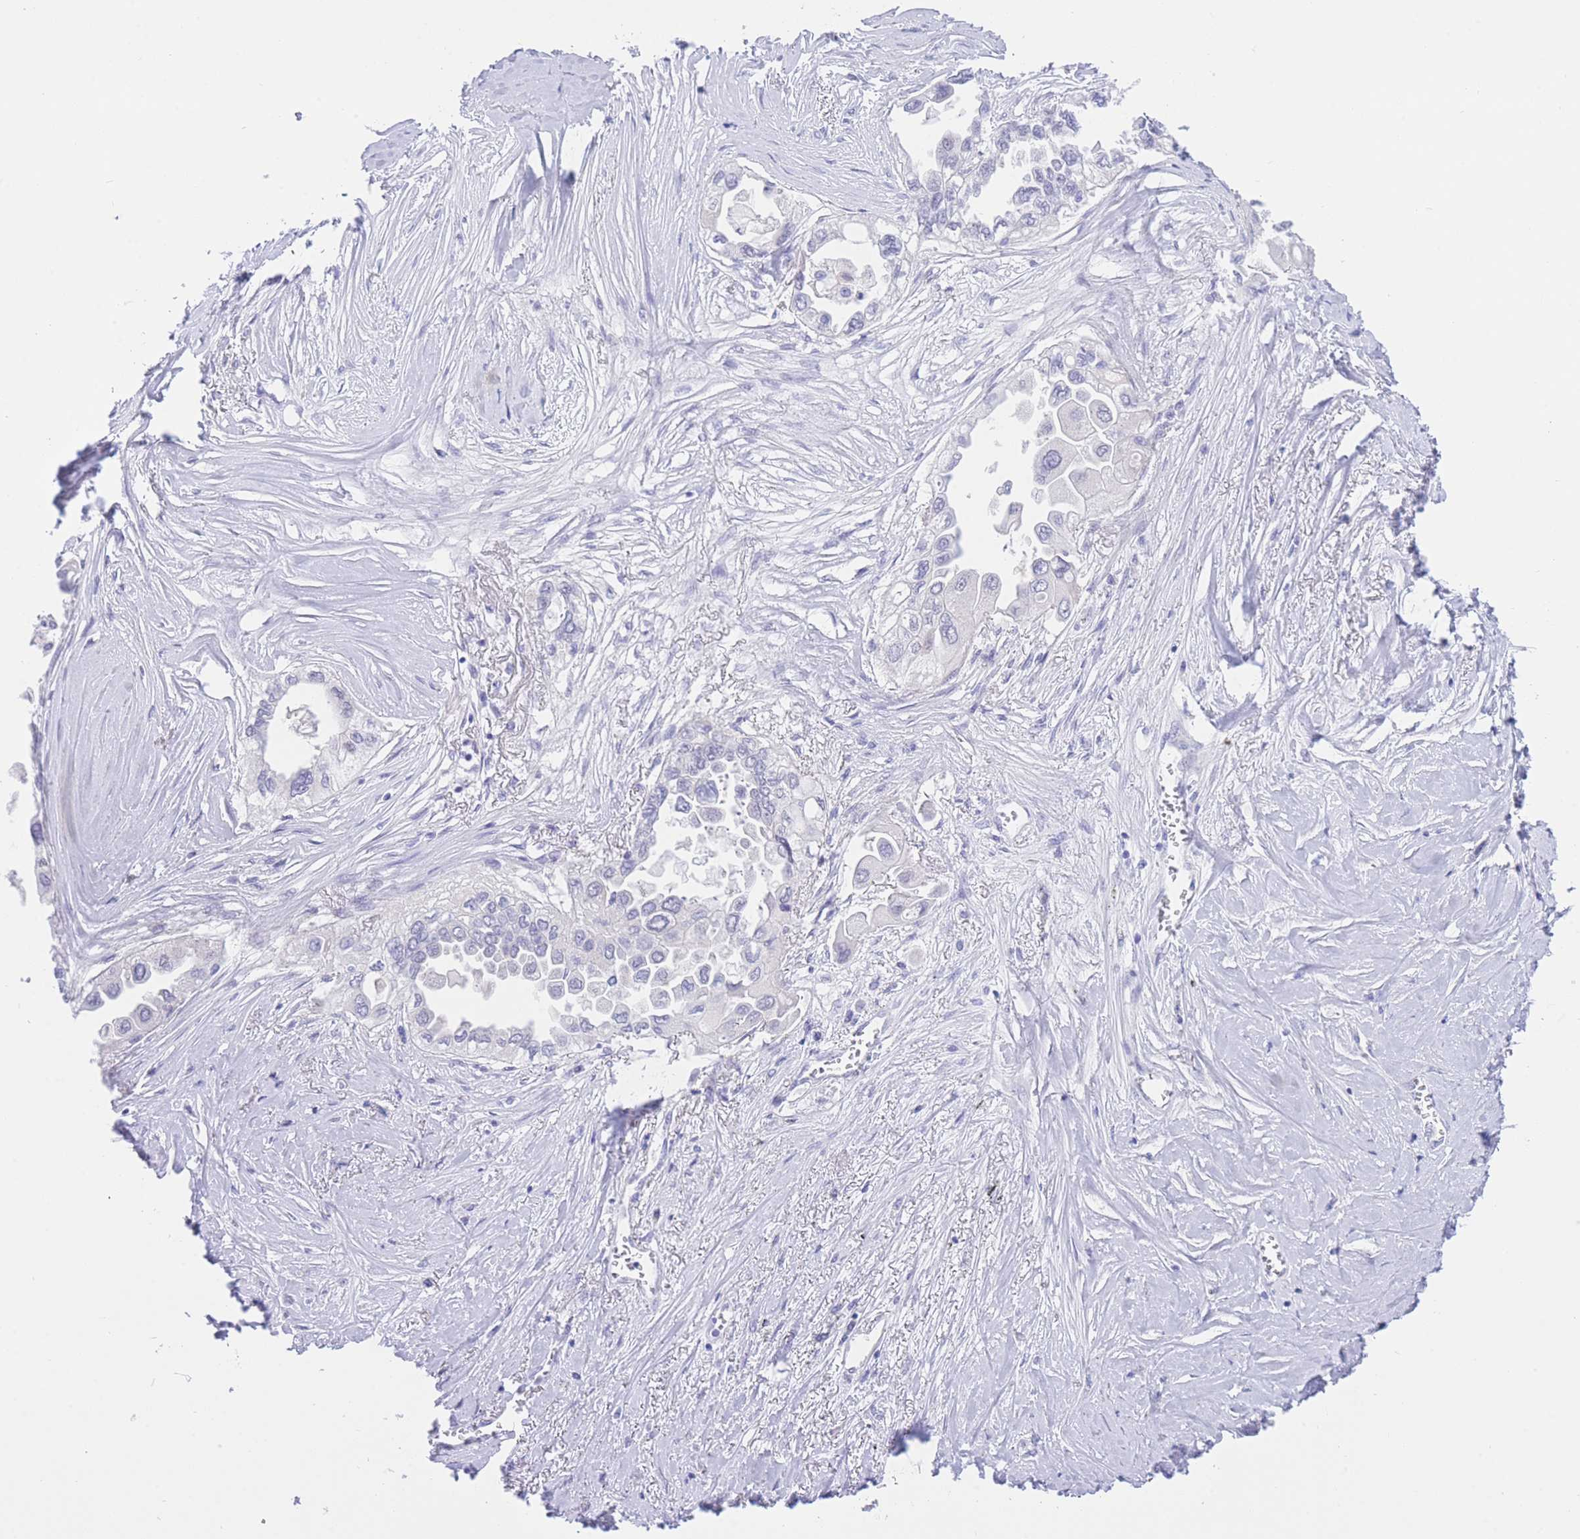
{"staining": {"intensity": "negative", "quantity": "none", "location": "none"}, "tissue": "lung cancer", "cell_type": "Tumor cells", "image_type": "cancer", "snomed": [{"axis": "morphology", "description": "Adenocarcinoma, NOS"}, {"axis": "topography", "description": "Lung"}], "caption": "A histopathology image of lung cancer stained for a protein shows no brown staining in tumor cells.", "gene": "ZNF212", "patient": {"sex": "female", "age": 76}}